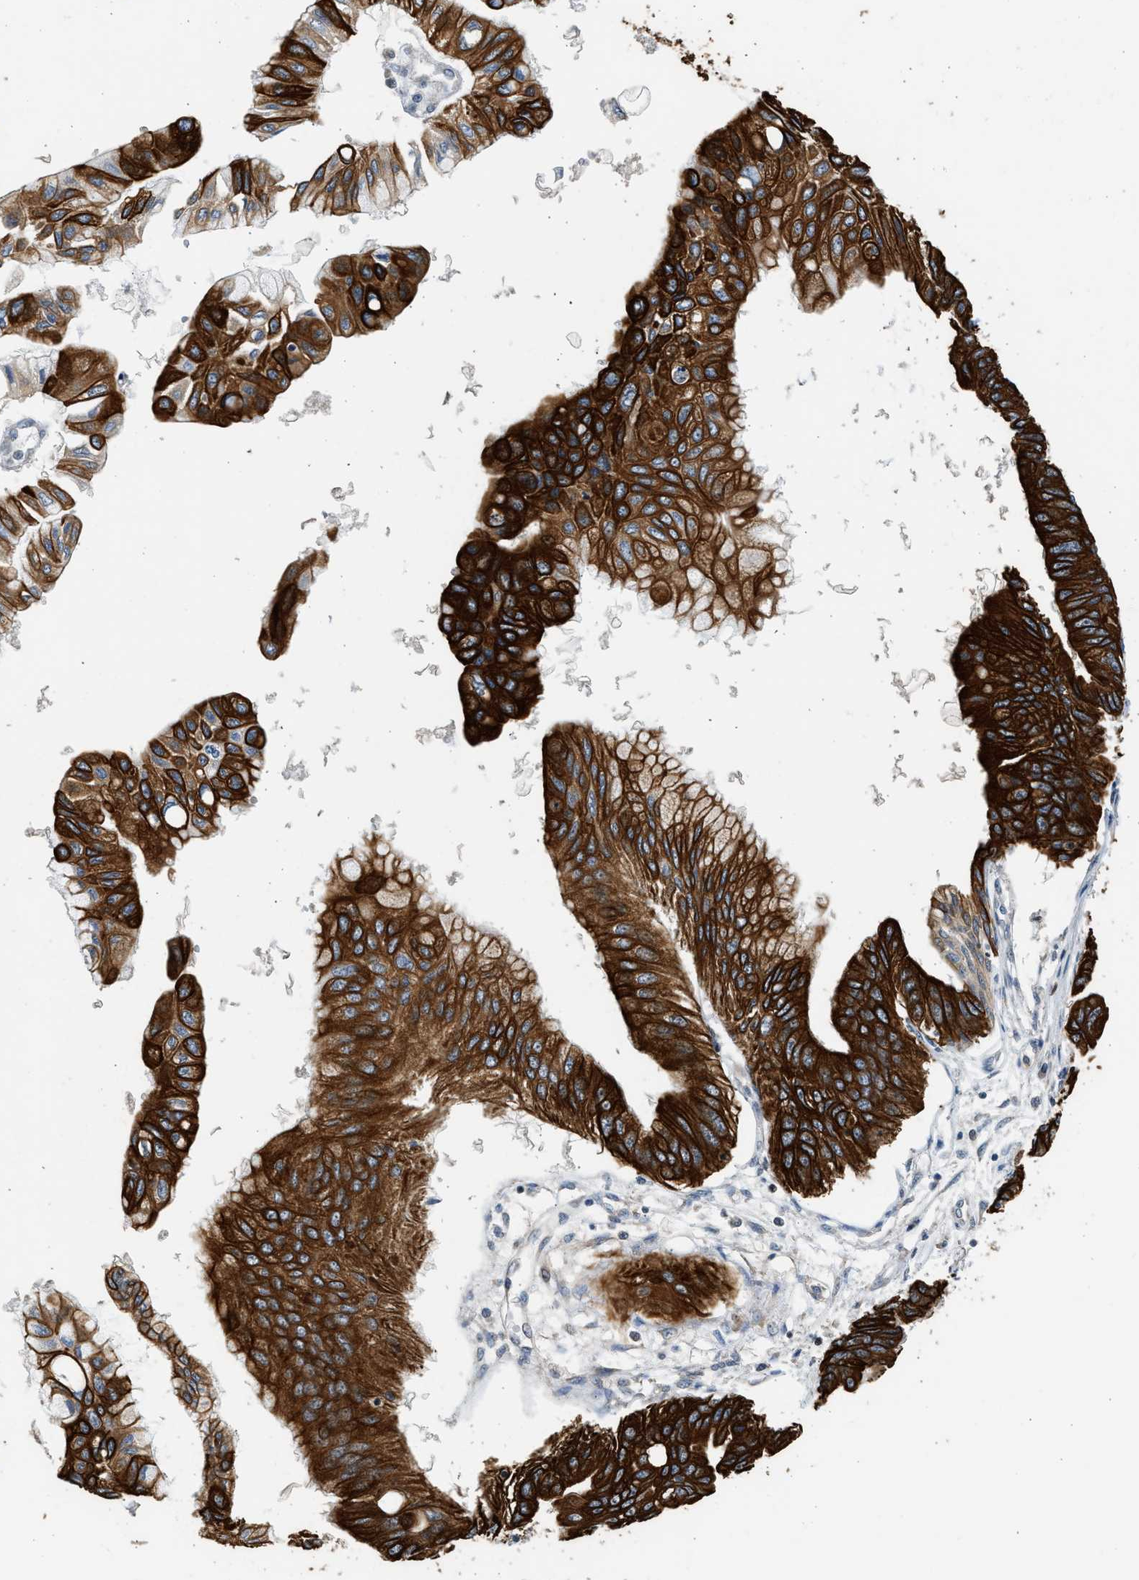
{"staining": {"intensity": "strong", "quantity": ">75%", "location": "cytoplasmic/membranous"}, "tissue": "pancreatic cancer", "cell_type": "Tumor cells", "image_type": "cancer", "snomed": [{"axis": "morphology", "description": "Adenocarcinoma, NOS"}, {"axis": "topography", "description": "Pancreas"}], "caption": "This photomicrograph displays immunohistochemistry (IHC) staining of human adenocarcinoma (pancreatic), with high strong cytoplasmic/membranous staining in about >75% of tumor cells.", "gene": "PCLO", "patient": {"sex": "female", "age": 77}}